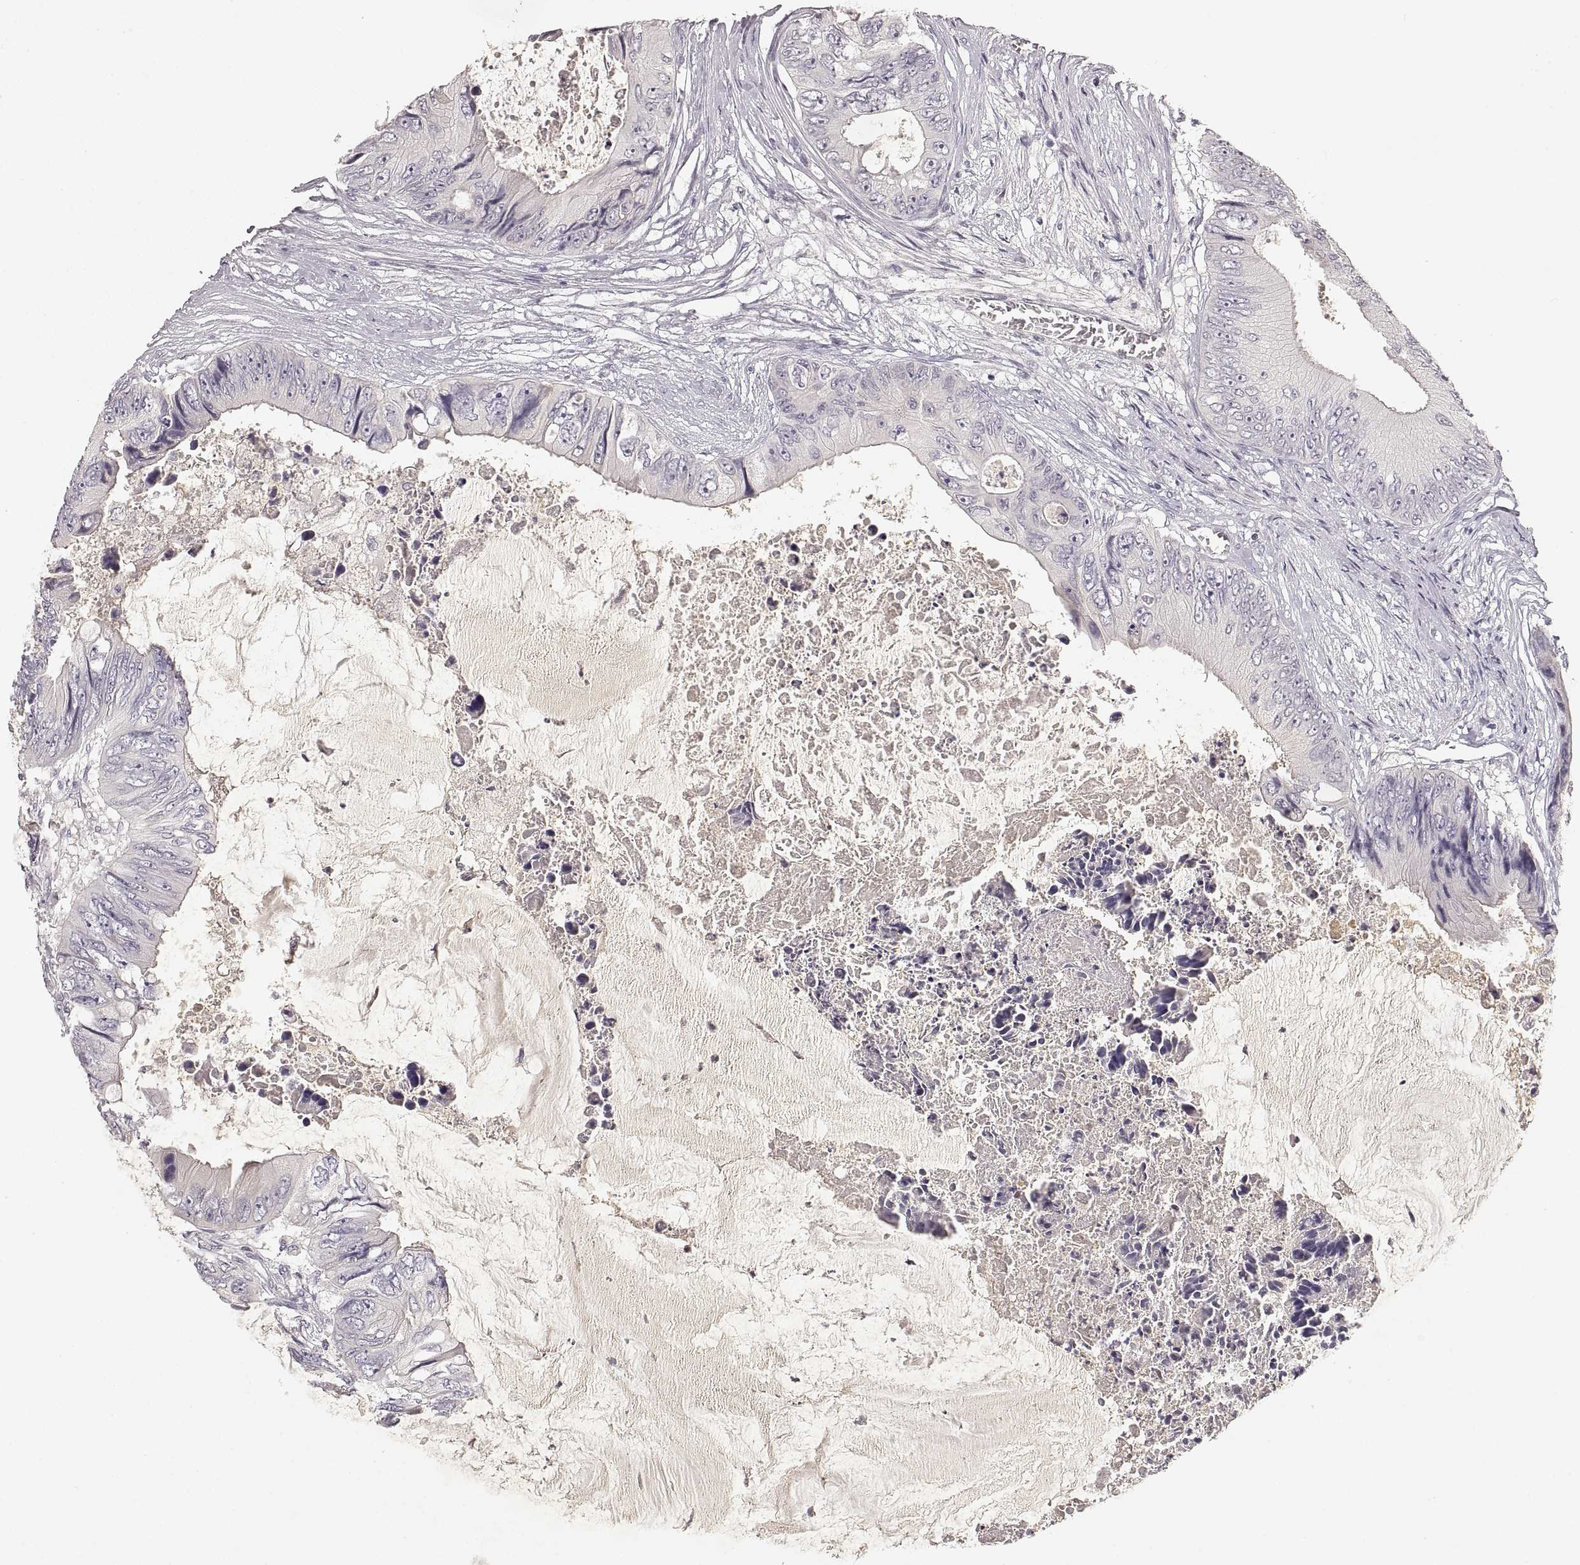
{"staining": {"intensity": "negative", "quantity": "none", "location": "none"}, "tissue": "colorectal cancer", "cell_type": "Tumor cells", "image_type": "cancer", "snomed": [{"axis": "morphology", "description": "Adenocarcinoma, NOS"}, {"axis": "topography", "description": "Rectum"}], "caption": "There is no significant expression in tumor cells of adenocarcinoma (colorectal).", "gene": "RUNDC3A", "patient": {"sex": "male", "age": 63}}